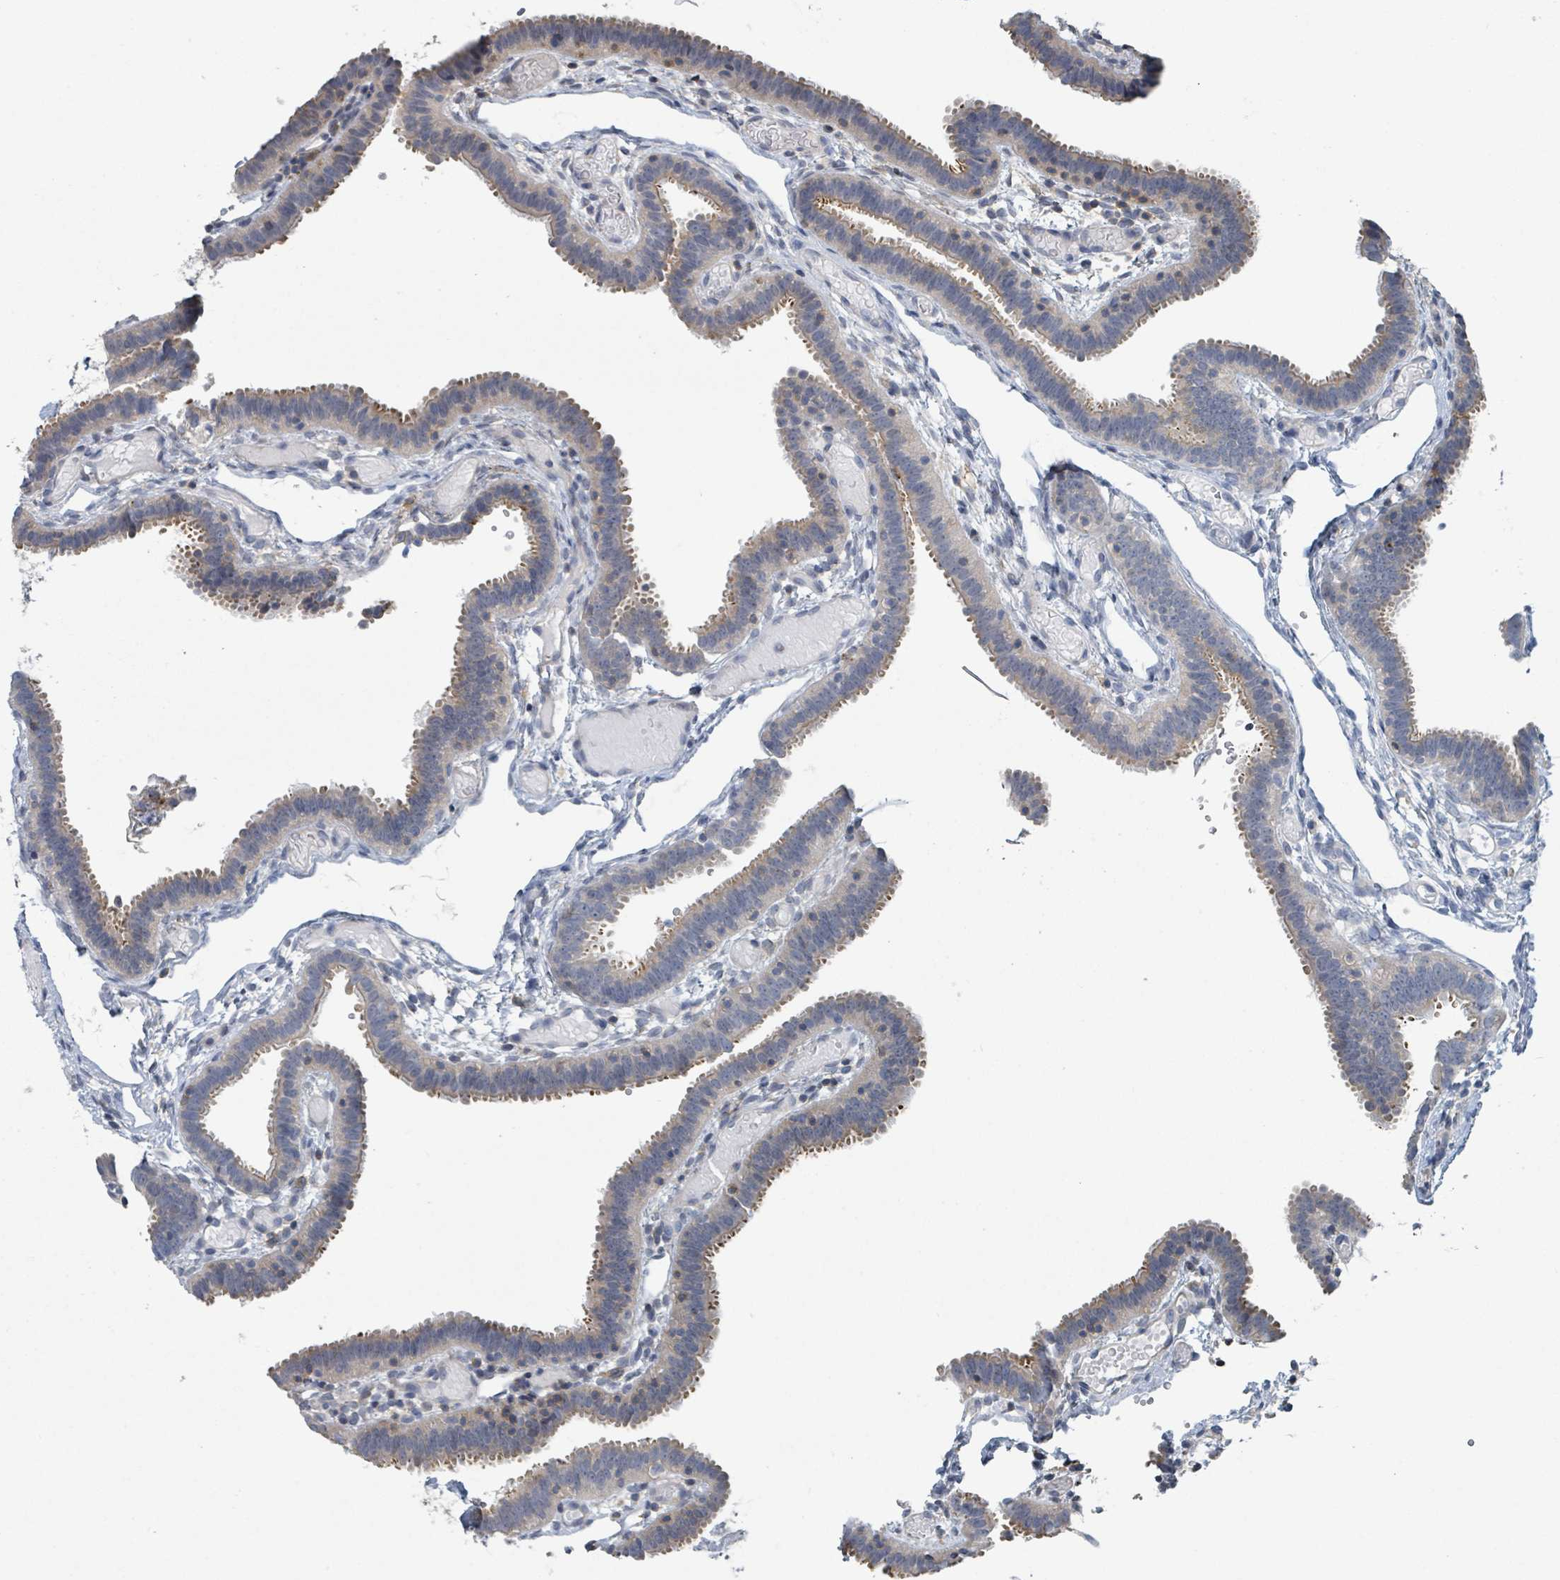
{"staining": {"intensity": "weak", "quantity": "<25%", "location": "cytoplasmic/membranous"}, "tissue": "fallopian tube", "cell_type": "Glandular cells", "image_type": "normal", "snomed": [{"axis": "morphology", "description": "Normal tissue, NOS"}, {"axis": "topography", "description": "Fallopian tube"}], "caption": "Photomicrograph shows no significant protein positivity in glandular cells of normal fallopian tube.", "gene": "LRRC42", "patient": {"sex": "female", "age": 37}}